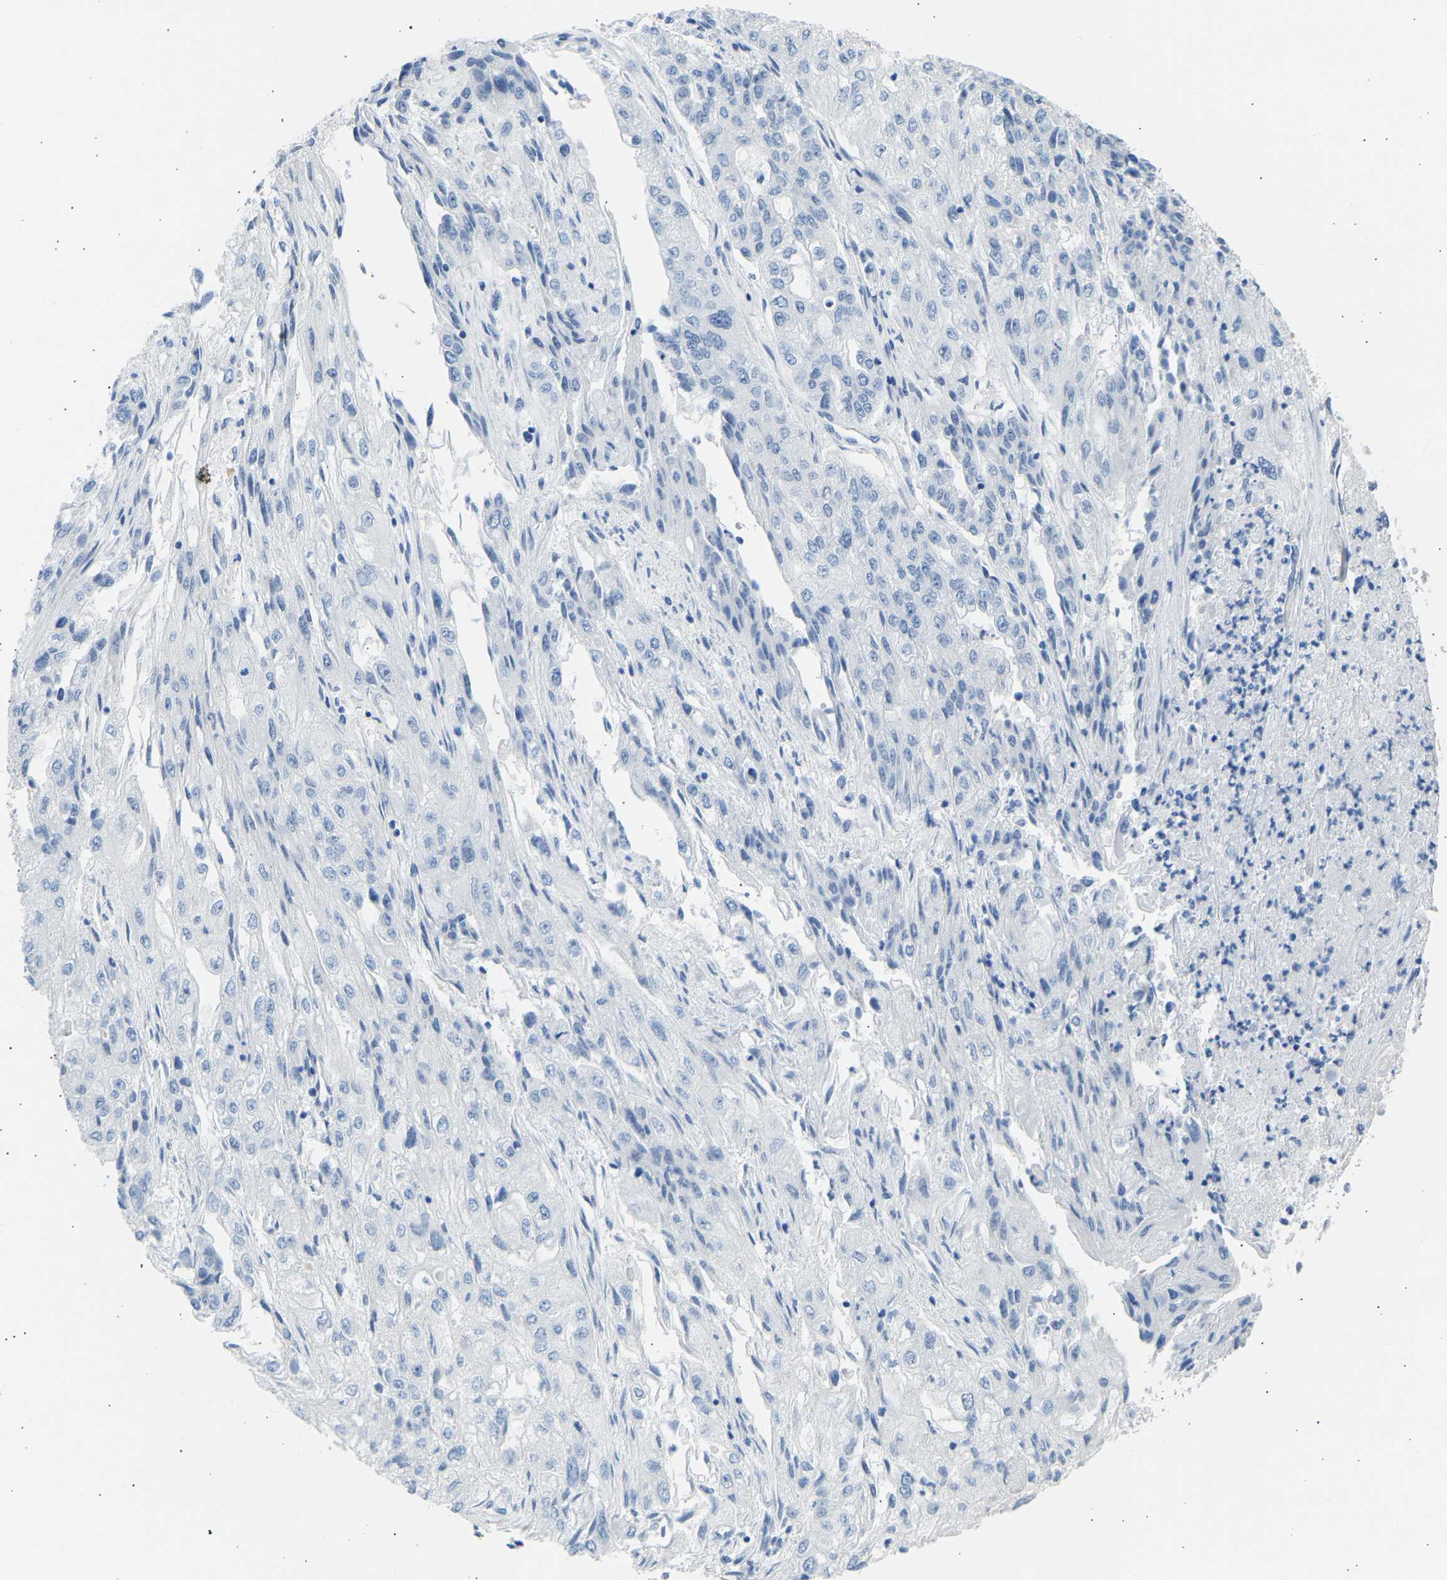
{"staining": {"intensity": "negative", "quantity": "none", "location": "none"}, "tissue": "endometrial cancer", "cell_type": "Tumor cells", "image_type": "cancer", "snomed": [{"axis": "morphology", "description": "Adenocarcinoma, NOS"}, {"axis": "topography", "description": "Endometrium"}], "caption": "The image reveals no significant positivity in tumor cells of endometrial adenocarcinoma. Brightfield microscopy of immunohistochemistry (IHC) stained with DAB (brown) and hematoxylin (blue), captured at high magnification.", "gene": "GNAS", "patient": {"sex": "female", "age": 49}}